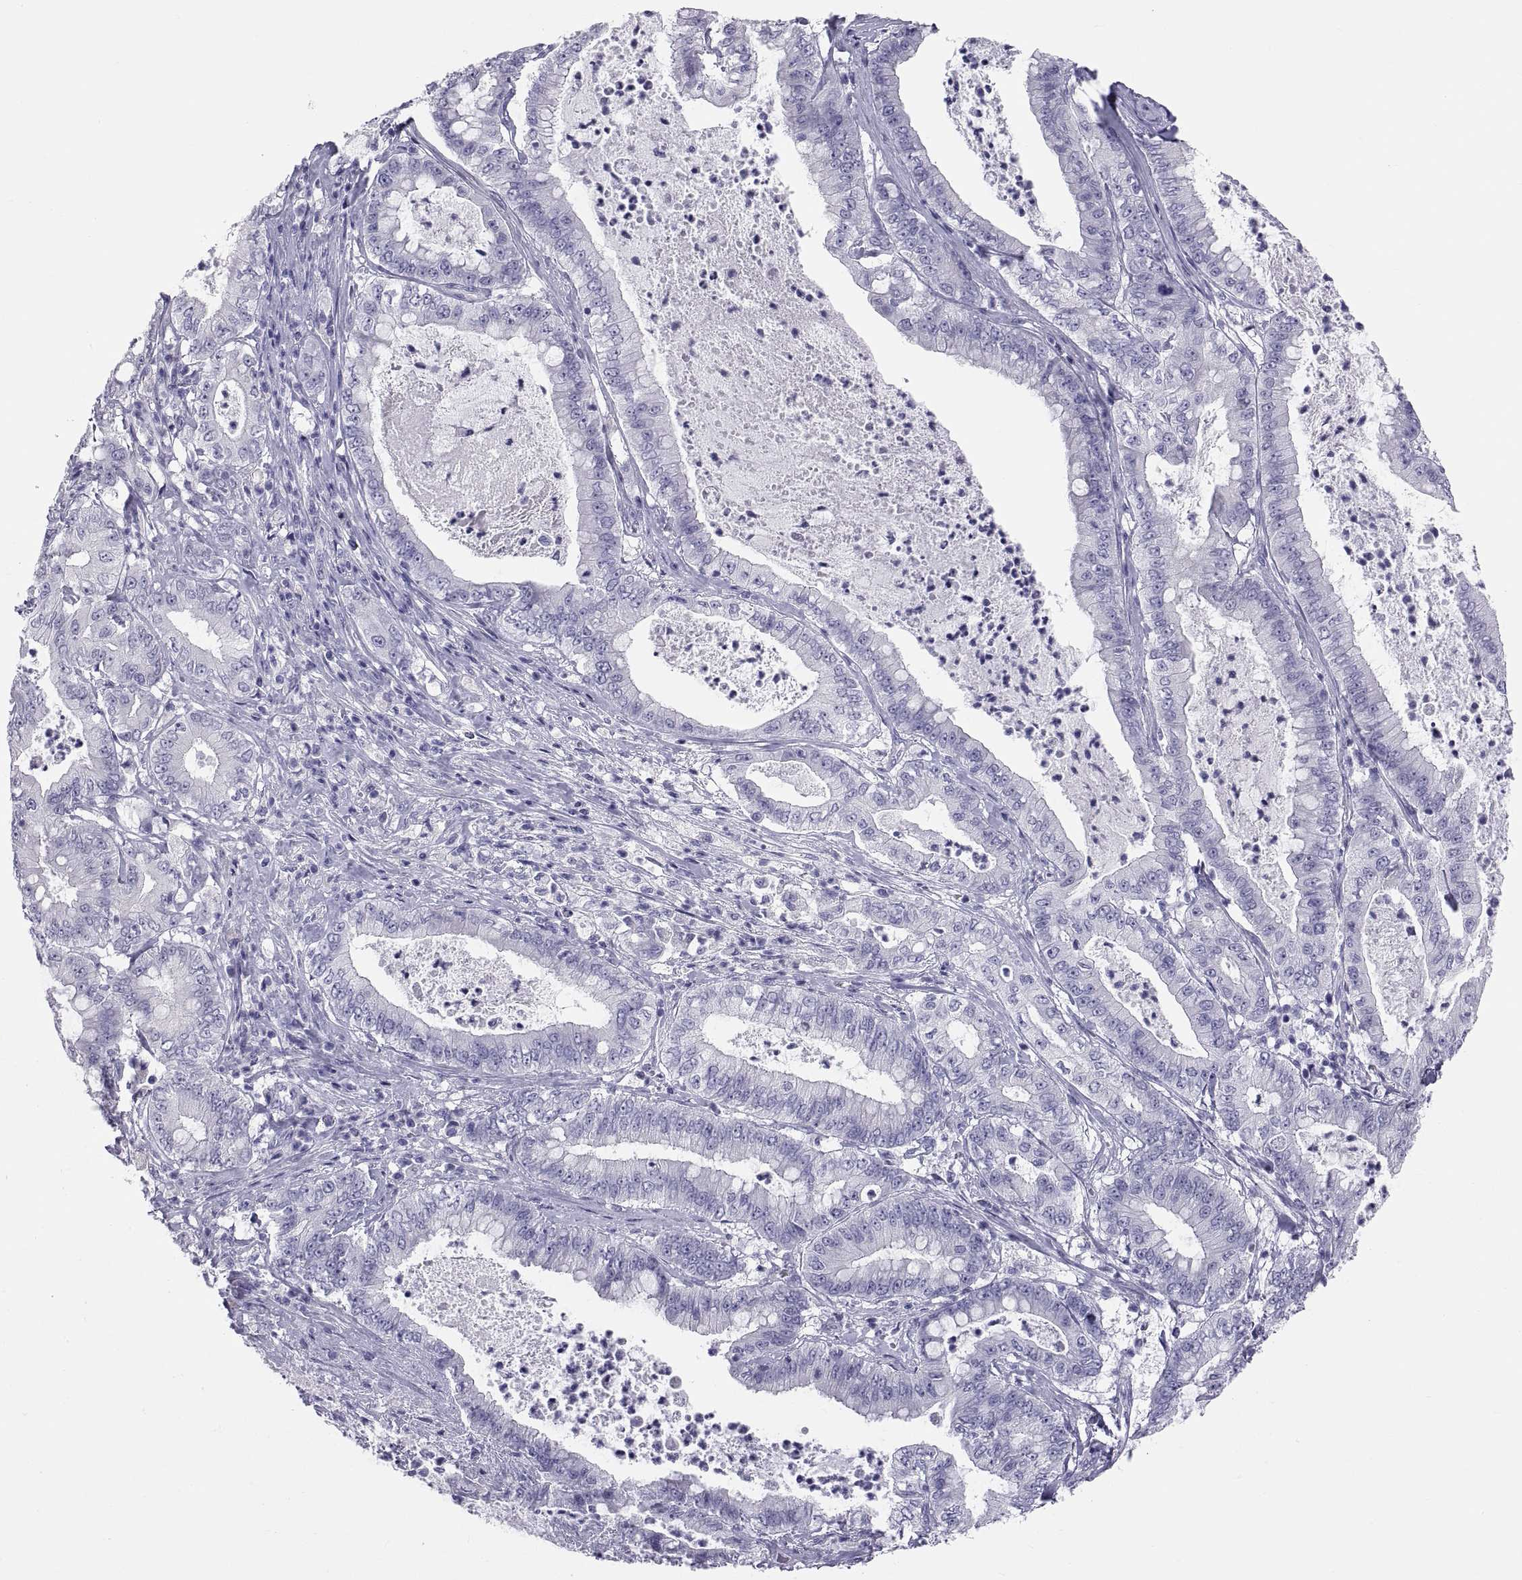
{"staining": {"intensity": "negative", "quantity": "none", "location": "none"}, "tissue": "pancreatic cancer", "cell_type": "Tumor cells", "image_type": "cancer", "snomed": [{"axis": "morphology", "description": "Adenocarcinoma, NOS"}, {"axis": "topography", "description": "Pancreas"}], "caption": "This is an IHC photomicrograph of human pancreatic adenocarcinoma. There is no expression in tumor cells.", "gene": "FAM170A", "patient": {"sex": "male", "age": 71}}